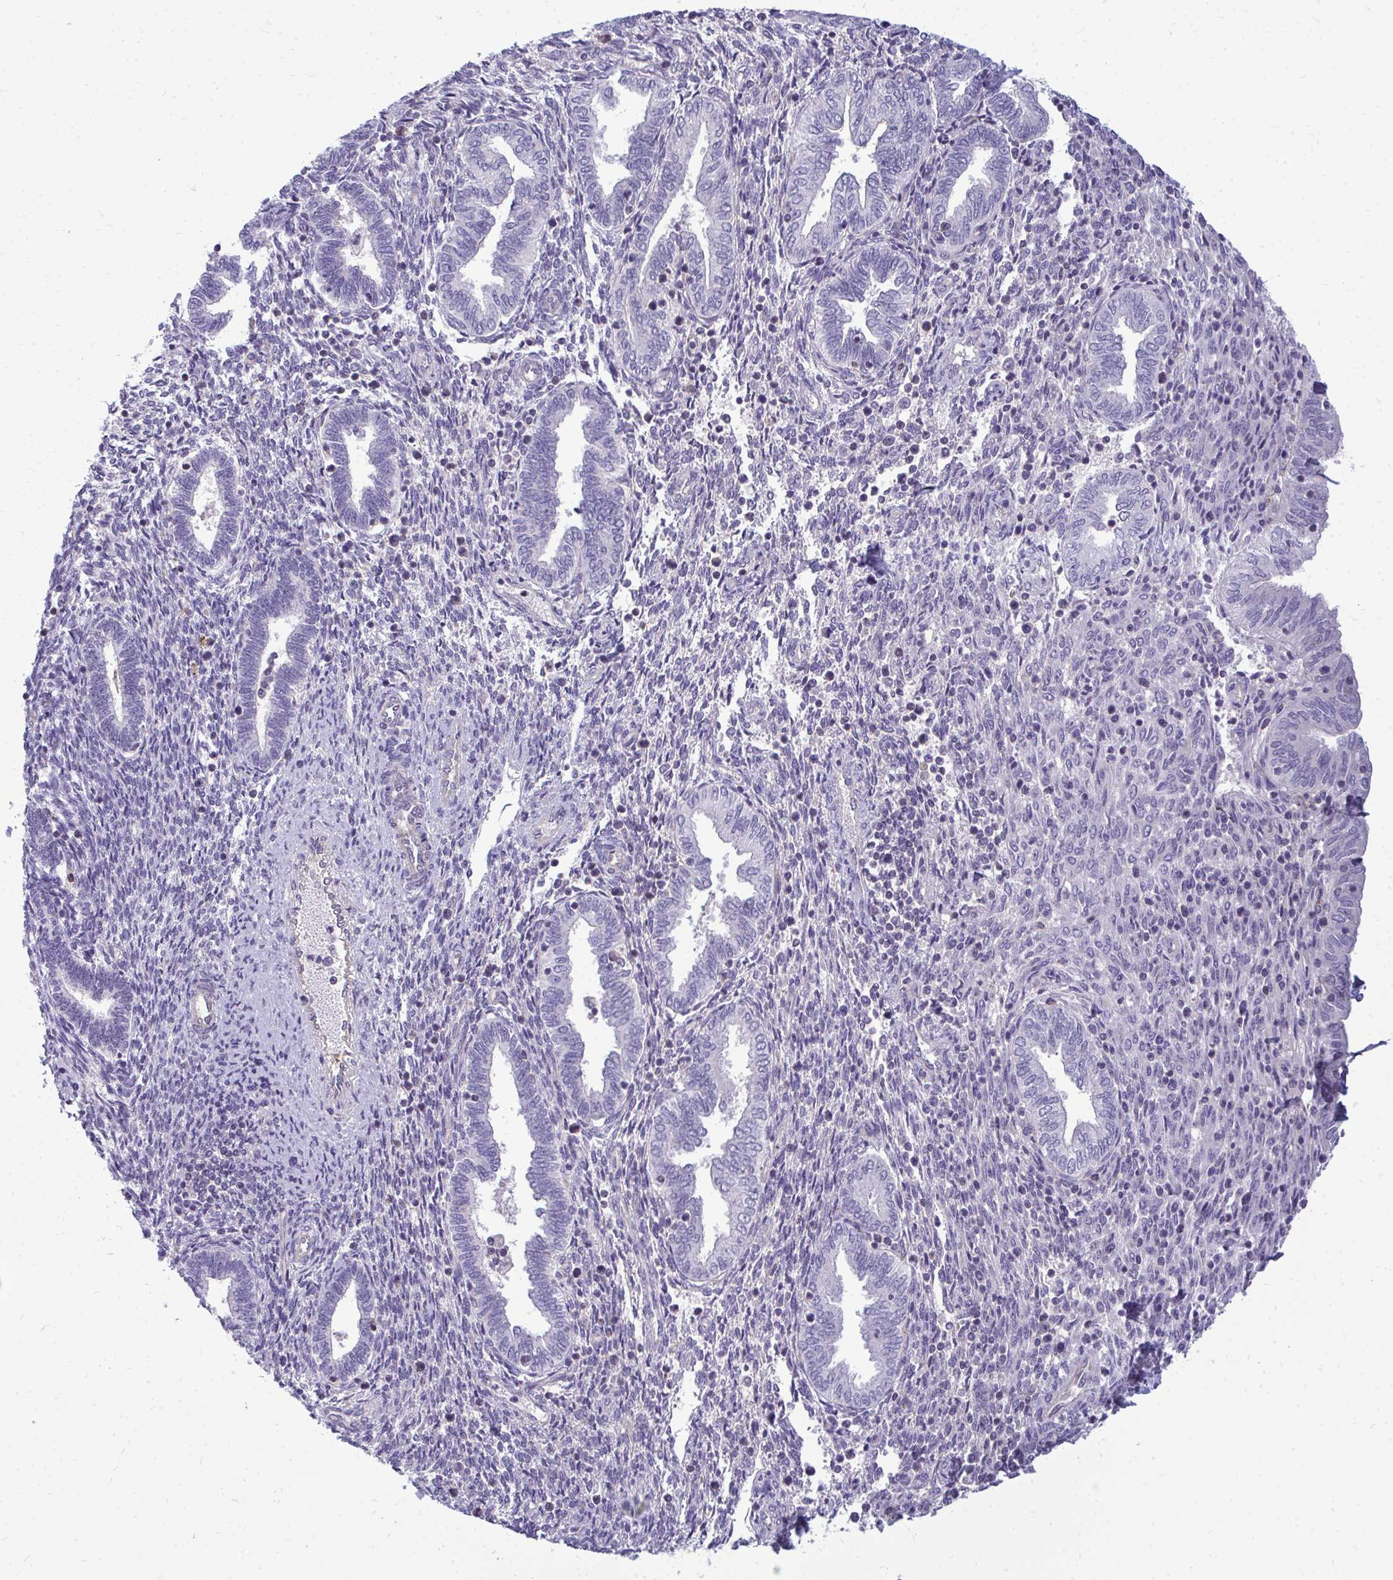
{"staining": {"intensity": "negative", "quantity": "none", "location": "none"}, "tissue": "endometrium", "cell_type": "Cells in endometrial stroma", "image_type": "normal", "snomed": [{"axis": "morphology", "description": "Normal tissue, NOS"}, {"axis": "topography", "description": "Endometrium"}], "caption": "Immunohistochemical staining of unremarkable endometrium demonstrates no significant expression in cells in endometrial stroma. The staining is performed using DAB brown chromogen with nuclei counter-stained in using hematoxylin.", "gene": "FABP3", "patient": {"sex": "female", "age": 42}}